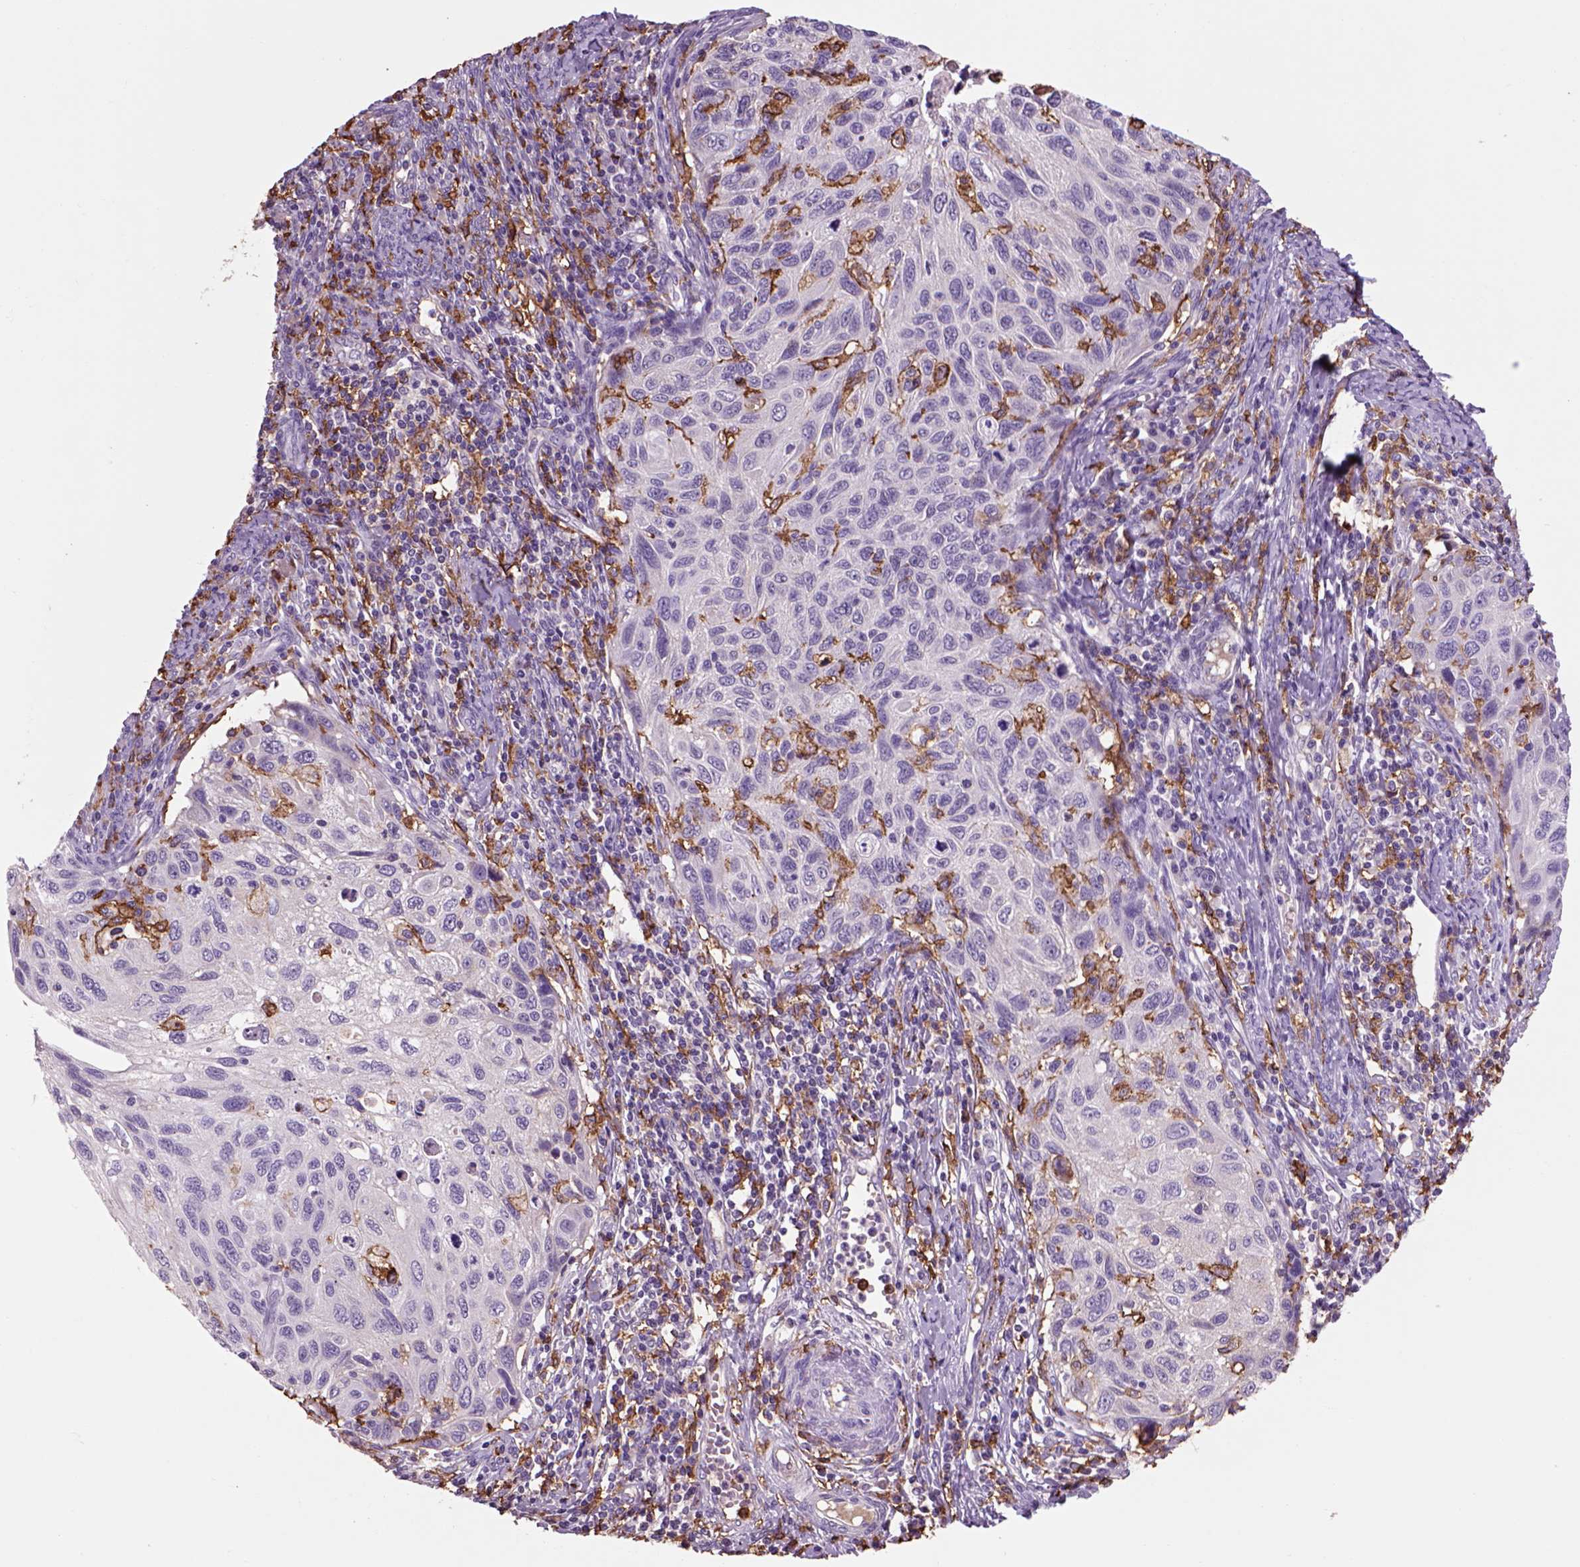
{"staining": {"intensity": "negative", "quantity": "none", "location": "none"}, "tissue": "cervical cancer", "cell_type": "Tumor cells", "image_type": "cancer", "snomed": [{"axis": "morphology", "description": "Squamous cell carcinoma, NOS"}, {"axis": "topography", "description": "Cervix"}], "caption": "A high-resolution photomicrograph shows immunohistochemistry staining of cervical squamous cell carcinoma, which shows no significant positivity in tumor cells.", "gene": "CD14", "patient": {"sex": "female", "age": 70}}